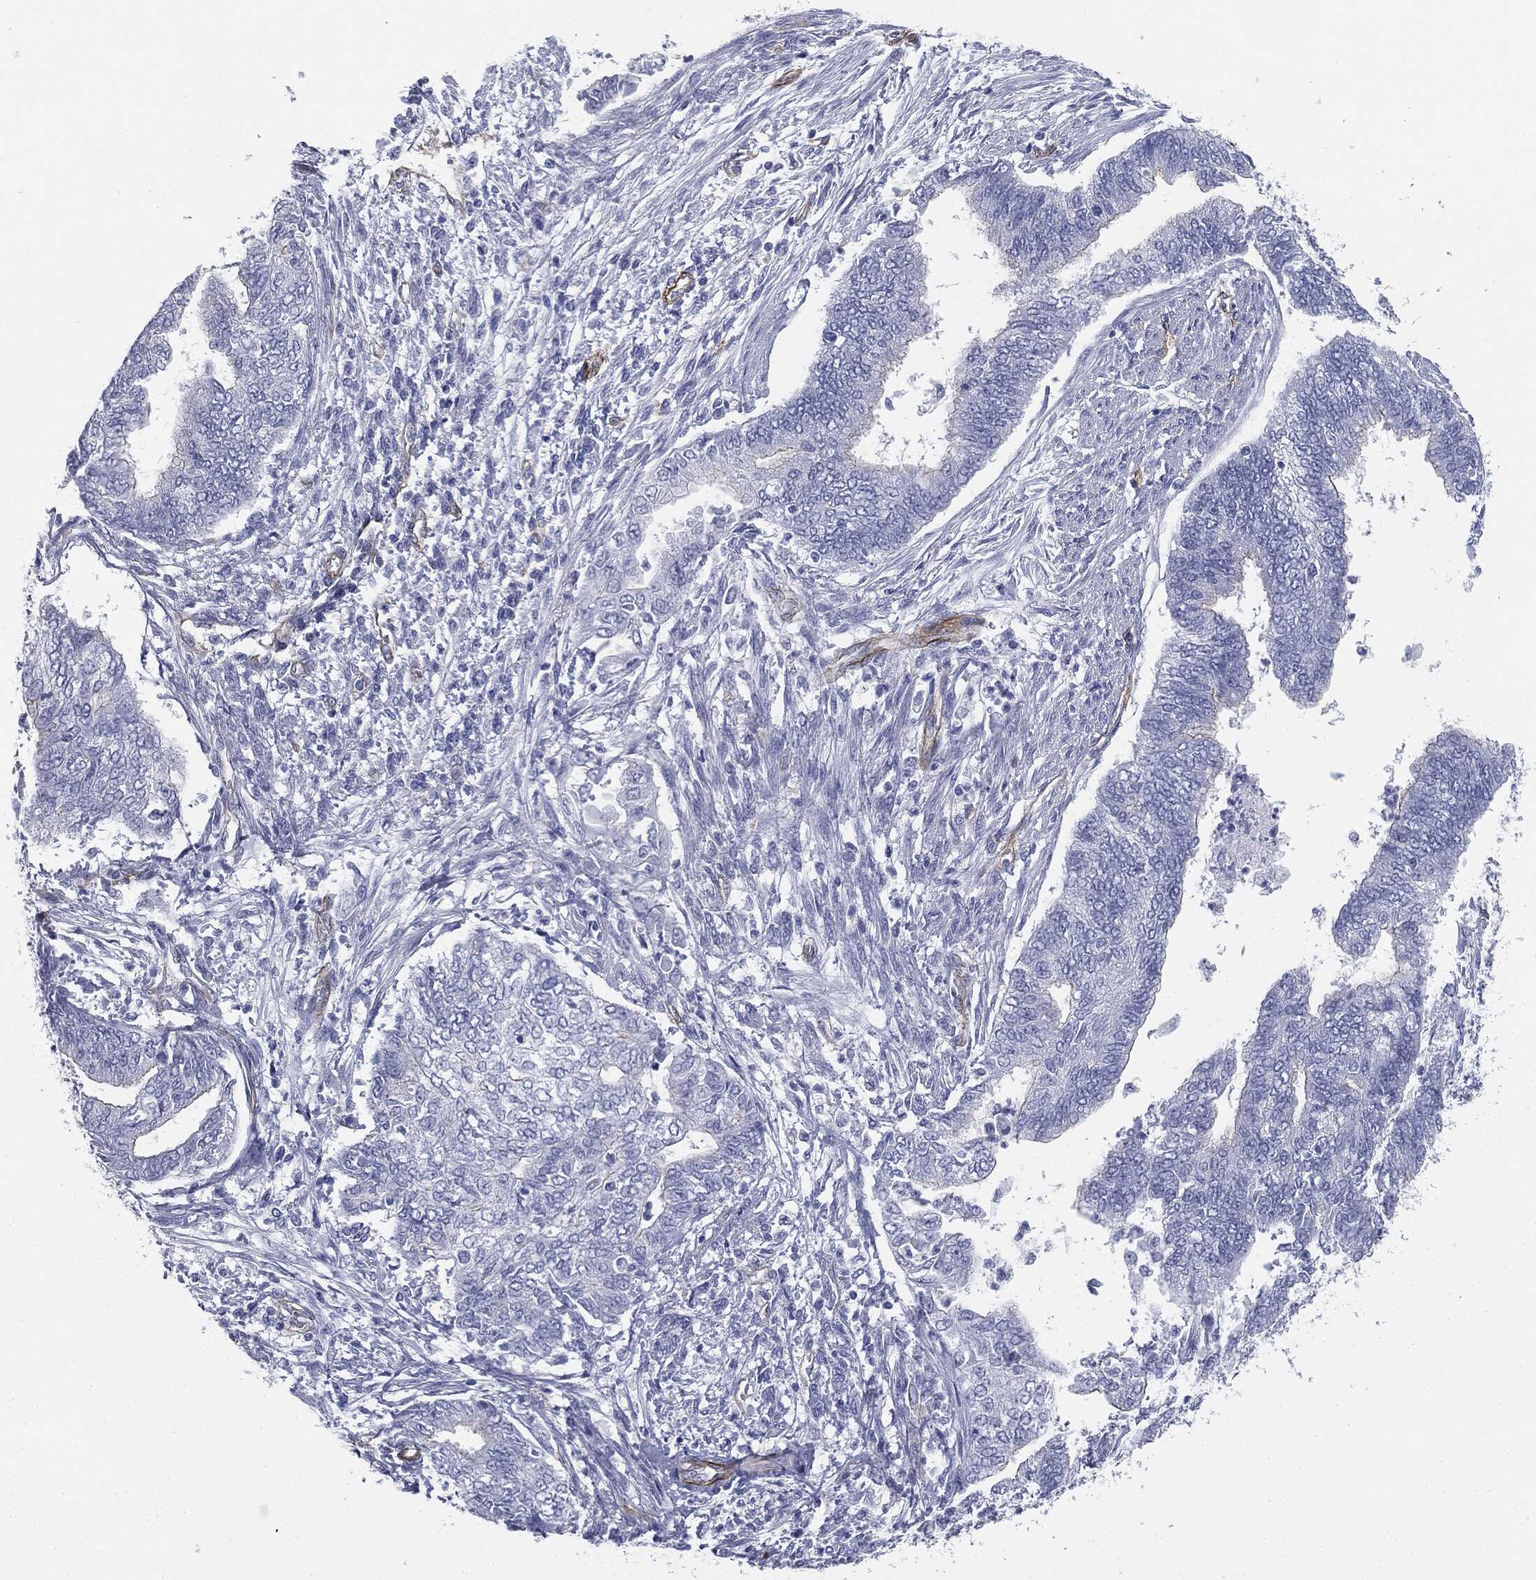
{"staining": {"intensity": "negative", "quantity": "none", "location": "none"}, "tissue": "endometrial cancer", "cell_type": "Tumor cells", "image_type": "cancer", "snomed": [{"axis": "morphology", "description": "Adenocarcinoma, NOS"}, {"axis": "topography", "description": "Endometrium"}], "caption": "A photomicrograph of human endometrial cancer is negative for staining in tumor cells. (Stains: DAB (3,3'-diaminobenzidine) immunohistochemistry with hematoxylin counter stain, Microscopy: brightfield microscopy at high magnification).", "gene": "MUC5AC", "patient": {"sex": "female", "age": 65}}